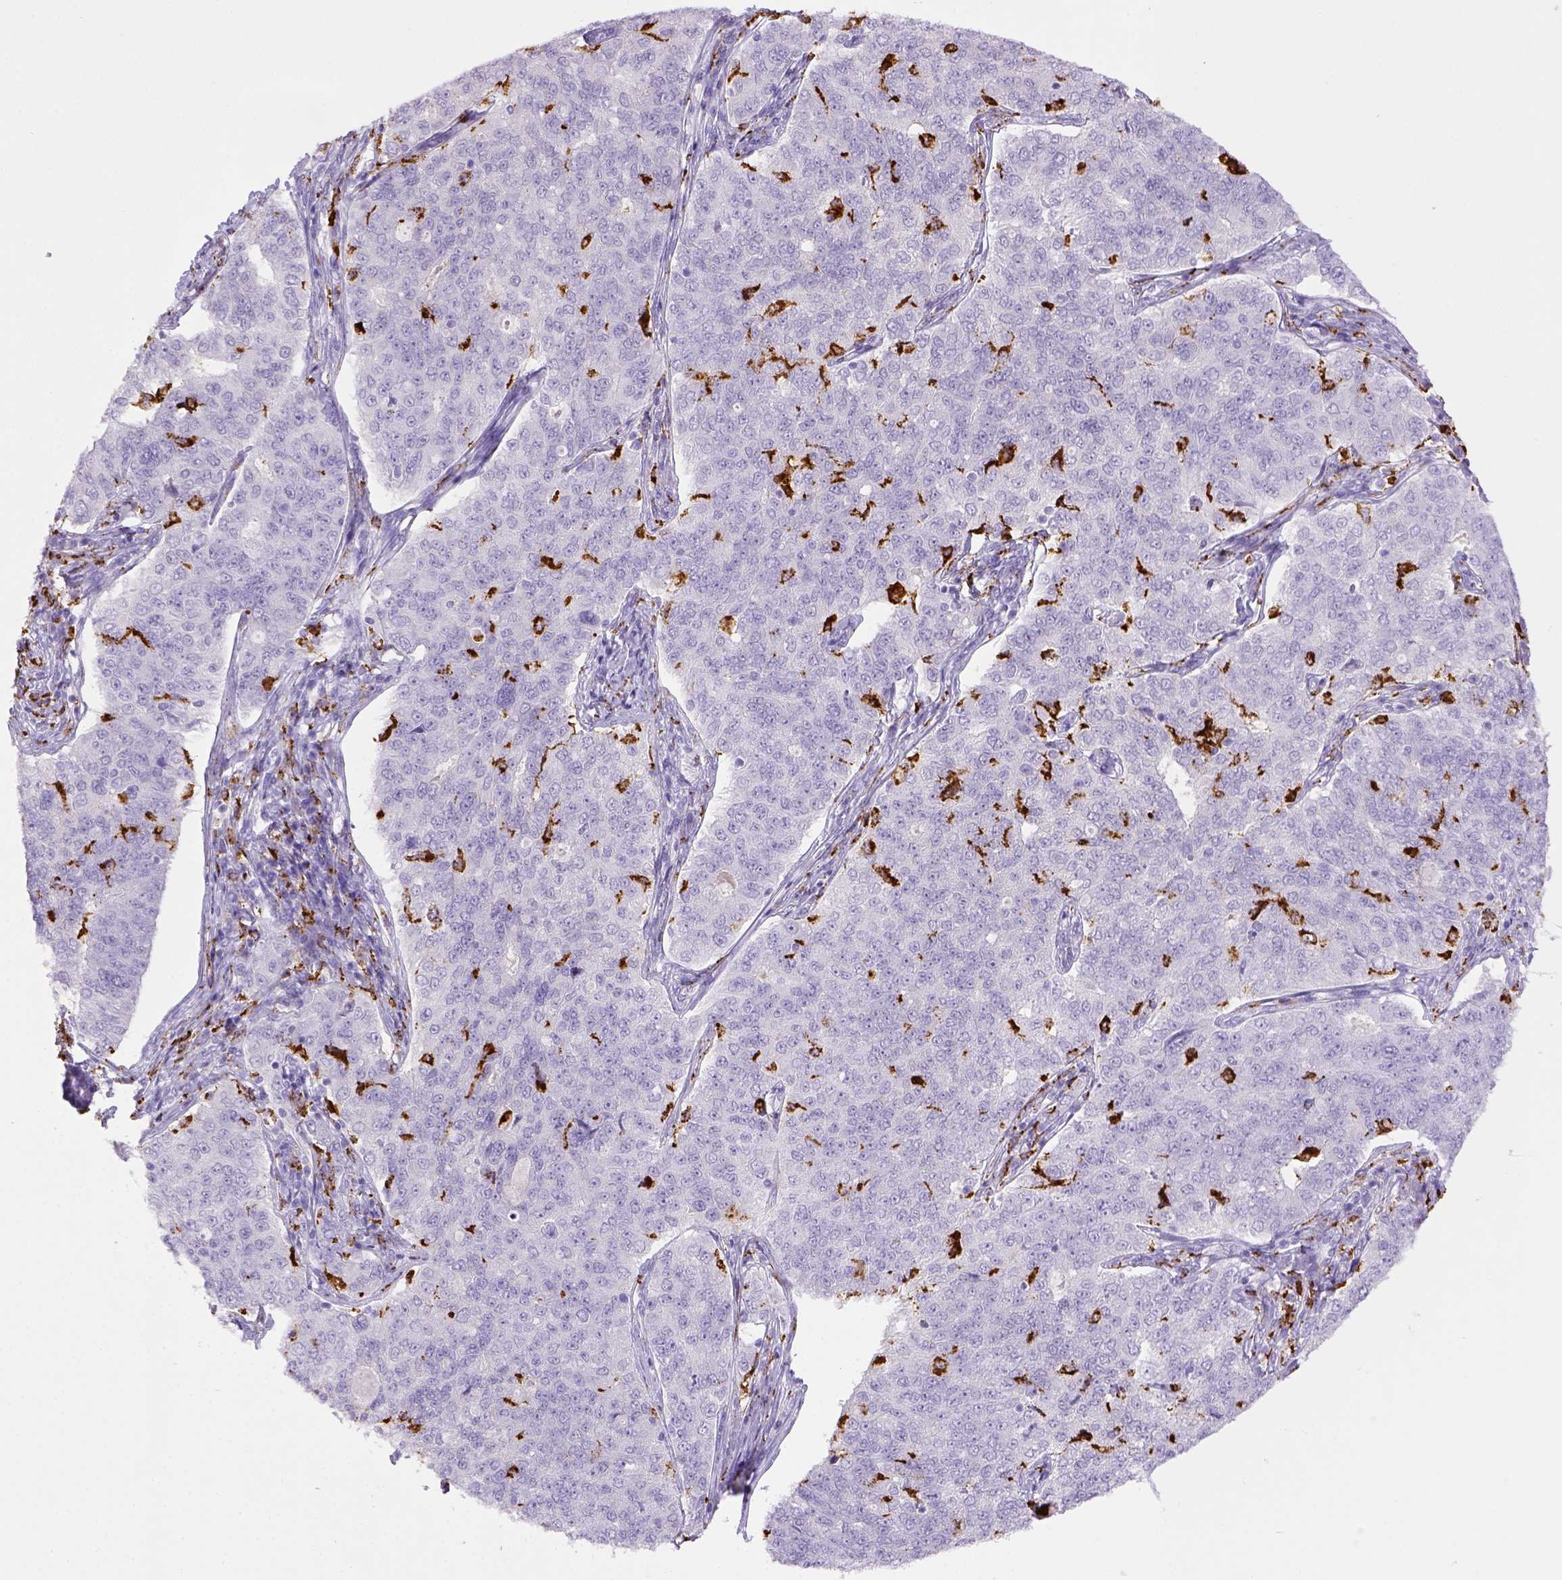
{"staining": {"intensity": "negative", "quantity": "none", "location": "none"}, "tissue": "endometrial cancer", "cell_type": "Tumor cells", "image_type": "cancer", "snomed": [{"axis": "morphology", "description": "Adenocarcinoma, NOS"}, {"axis": "topography", "description": "Endometrium"}], "caption": "High power microscopy photomicrograph of an immunohistochemistry image of endometrial cancer, revealing no significant expression in tumor cells. (Stains: DAB IHC with hematoxylin counter stain, Microscopy: brightfield microscopy at high magnification).", "gene": "CD68", "patient": {"sex": "female", "age": 43}}